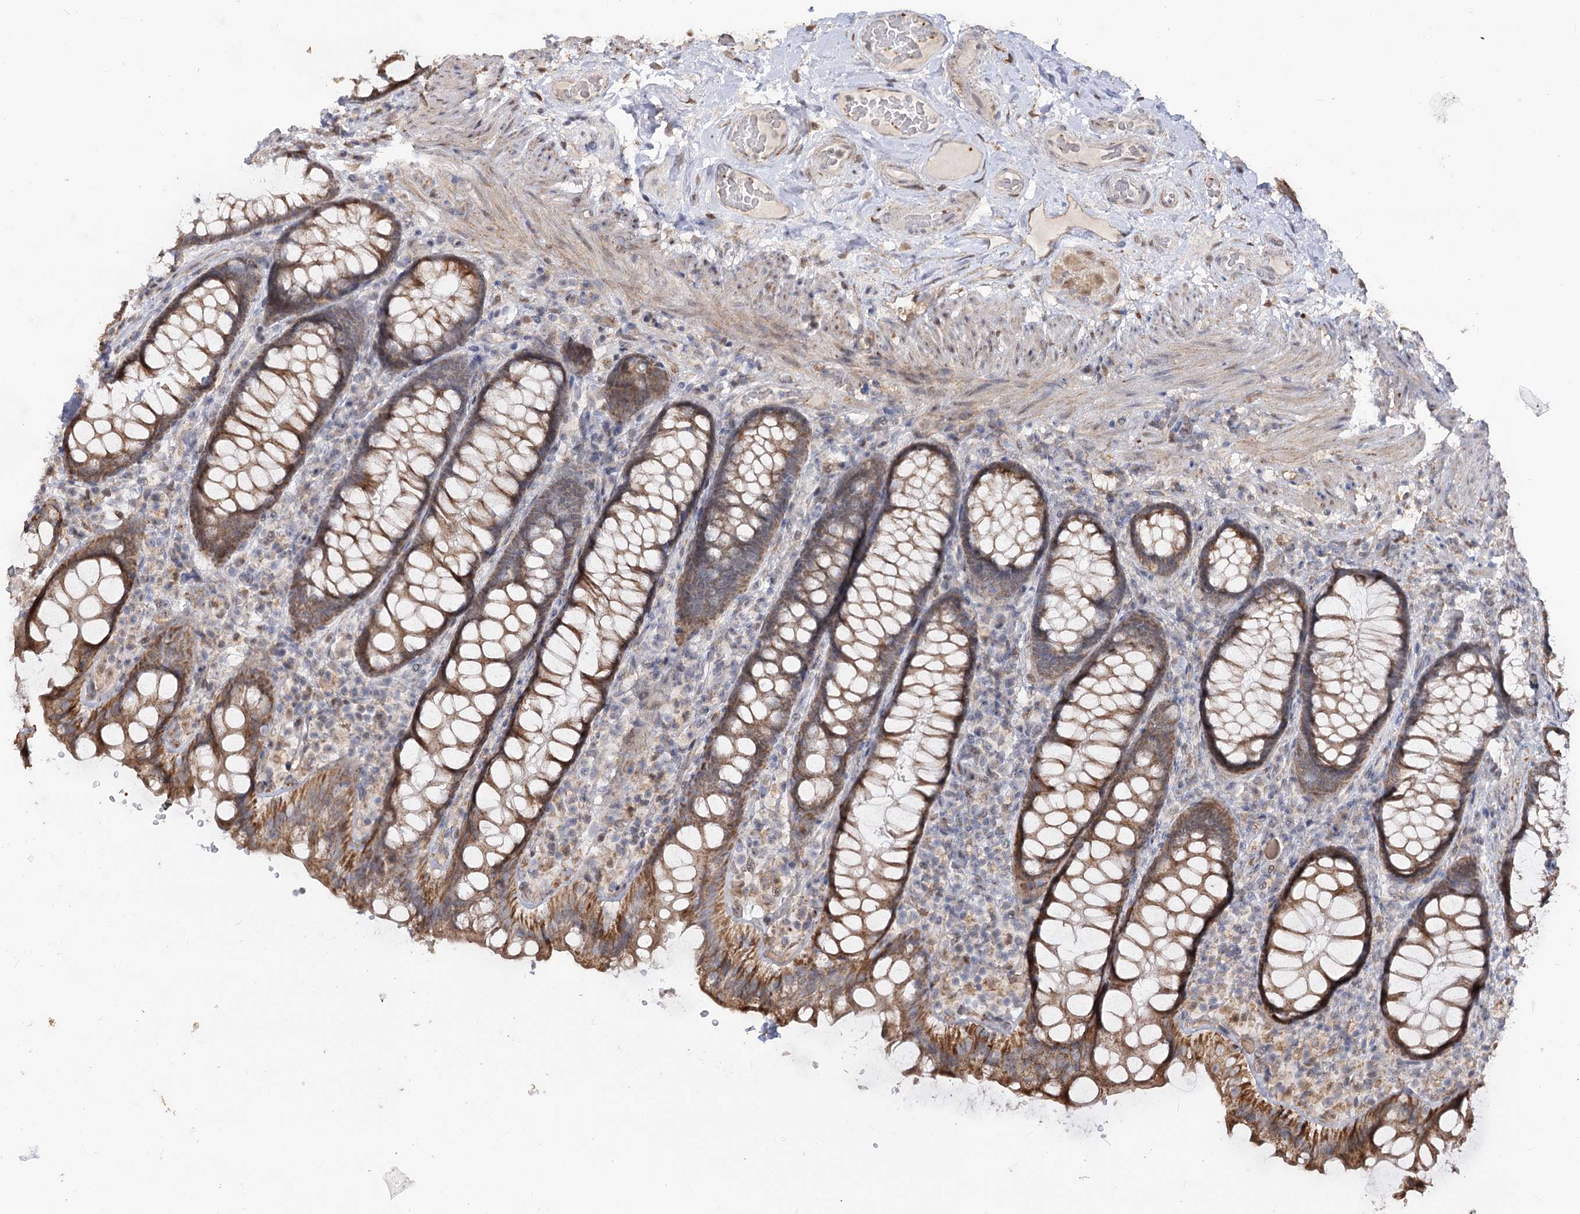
{"staining": {"intensity": "moderate", "quantity": ">75%", "location": "cytoplasmic/membranous"}, "tissue": "rectum", "cell_type": "Glandular cells", "image_type": "normal", "snomed": [{"axis": "morphology", "description": "Normal tissue, NOS"}, {"axis": "topography", "description": "Rectum"}], "caption": "Immunohistochemistry (DAB) staining of benign human rectum displays moderate cytoplasmic/membranous protein expression in approximately >75% of glandular cells. The staining was performed using DAB to visualize the protein expression in brown, while the nuclei were stained in blue with hematoxylin (Magnification: 20x).", "gene": "RUFY4", "patient": {"sex": "male", "age": 83}}